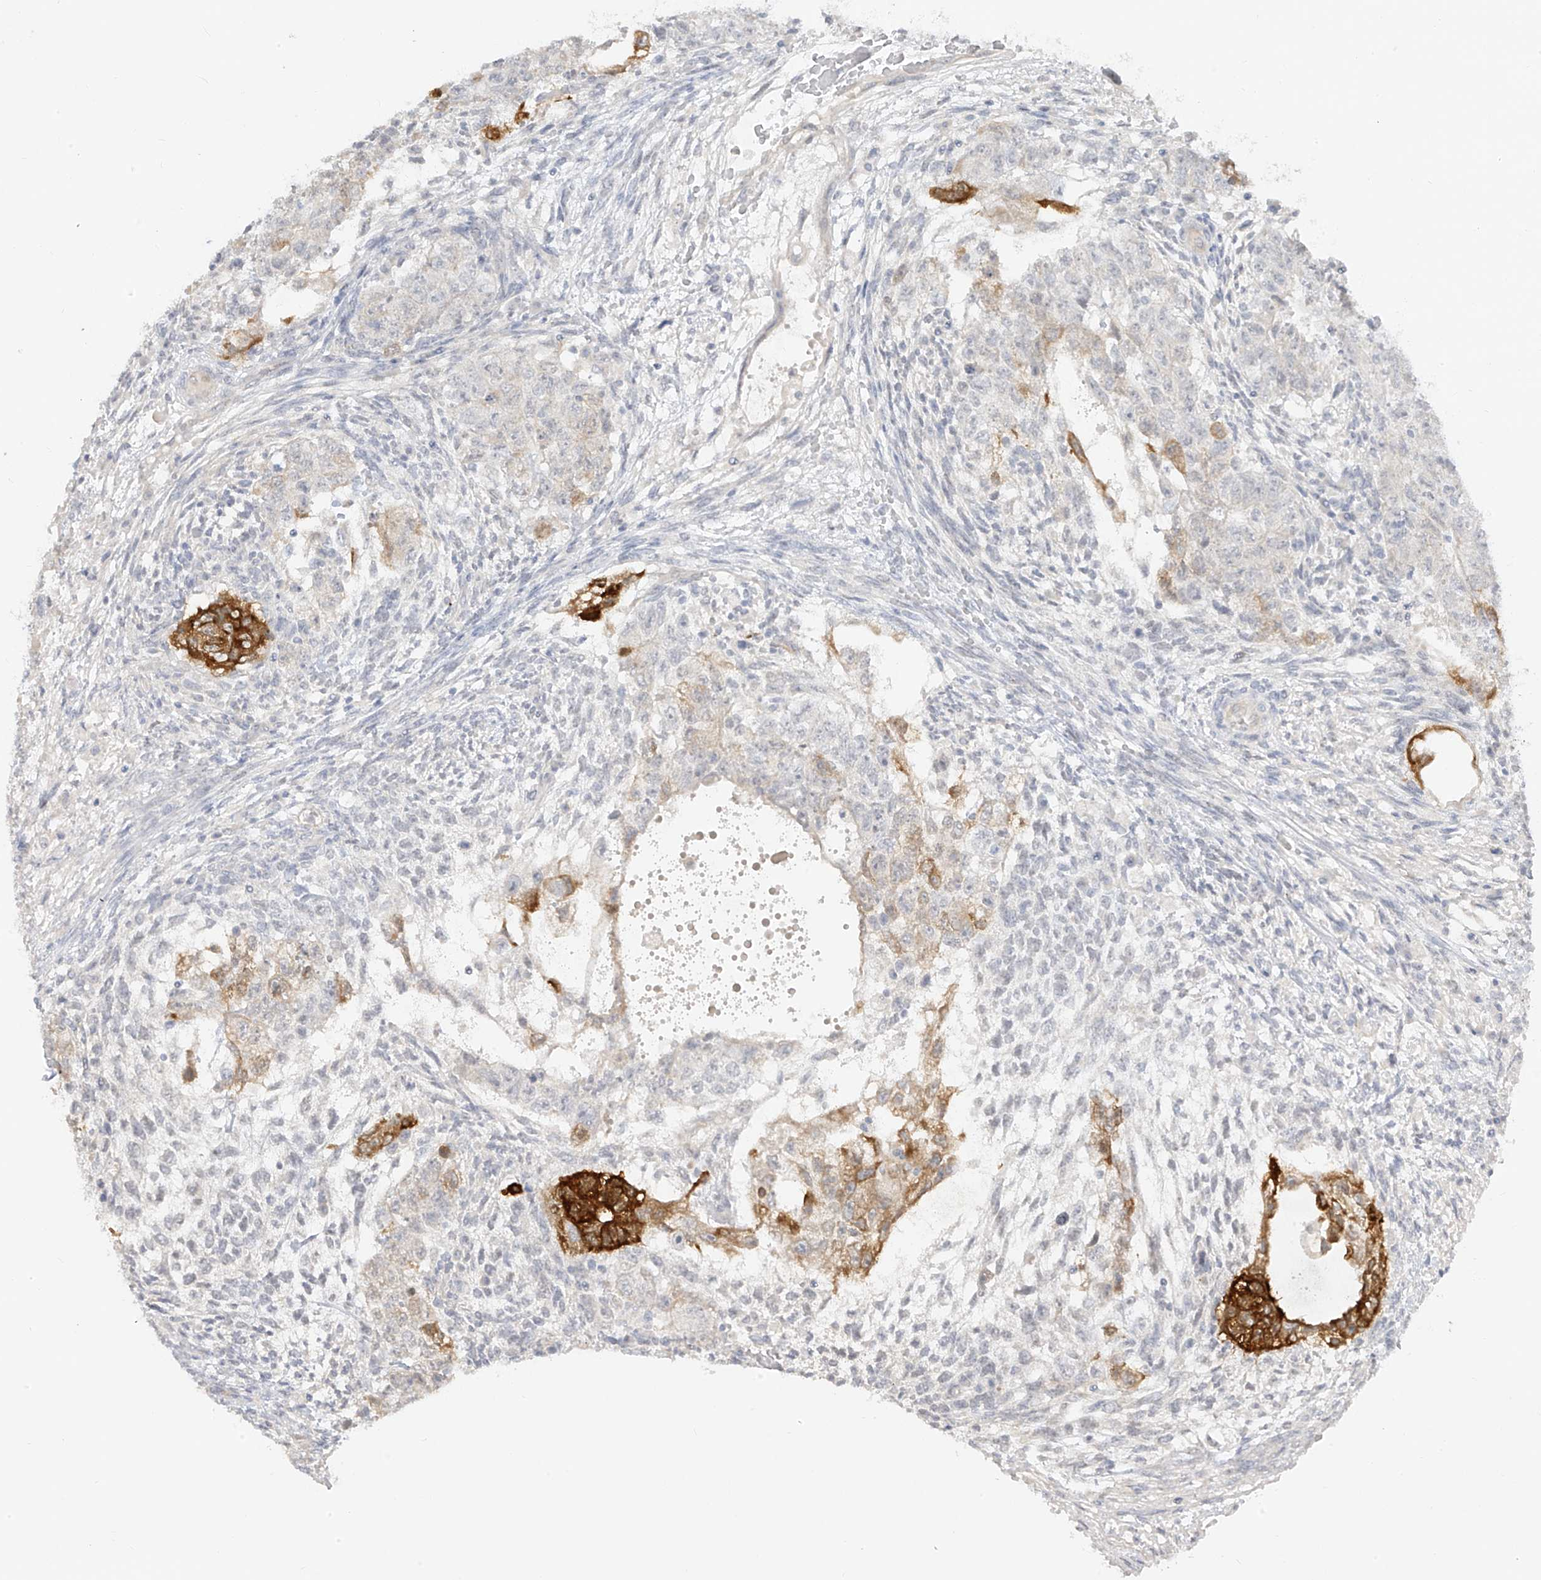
{"staining": {"intensity": "strong", "quantity": "25%-75%", "location": "cytoplasmic/membranous"}, "tissue": "testis cancer", "cell_type": "Tumor cells", "image_type": "cancer", "snomed": [{"axis": "morphology", "description": "Normal tissue, NOS"}, {"axis": "morphology", "description": "Carcinoma, Embryonal, NOS"}, {"axis": "topography", "description": "Testis"}], "caption": "Protein analysis of testis cancer tissue demonstrates strong cytoplasmic/membranous expression in about 25%-75% of tumor cells.", "gene": "DCDC2", "patient": {"sex": "male", "age": 36}}